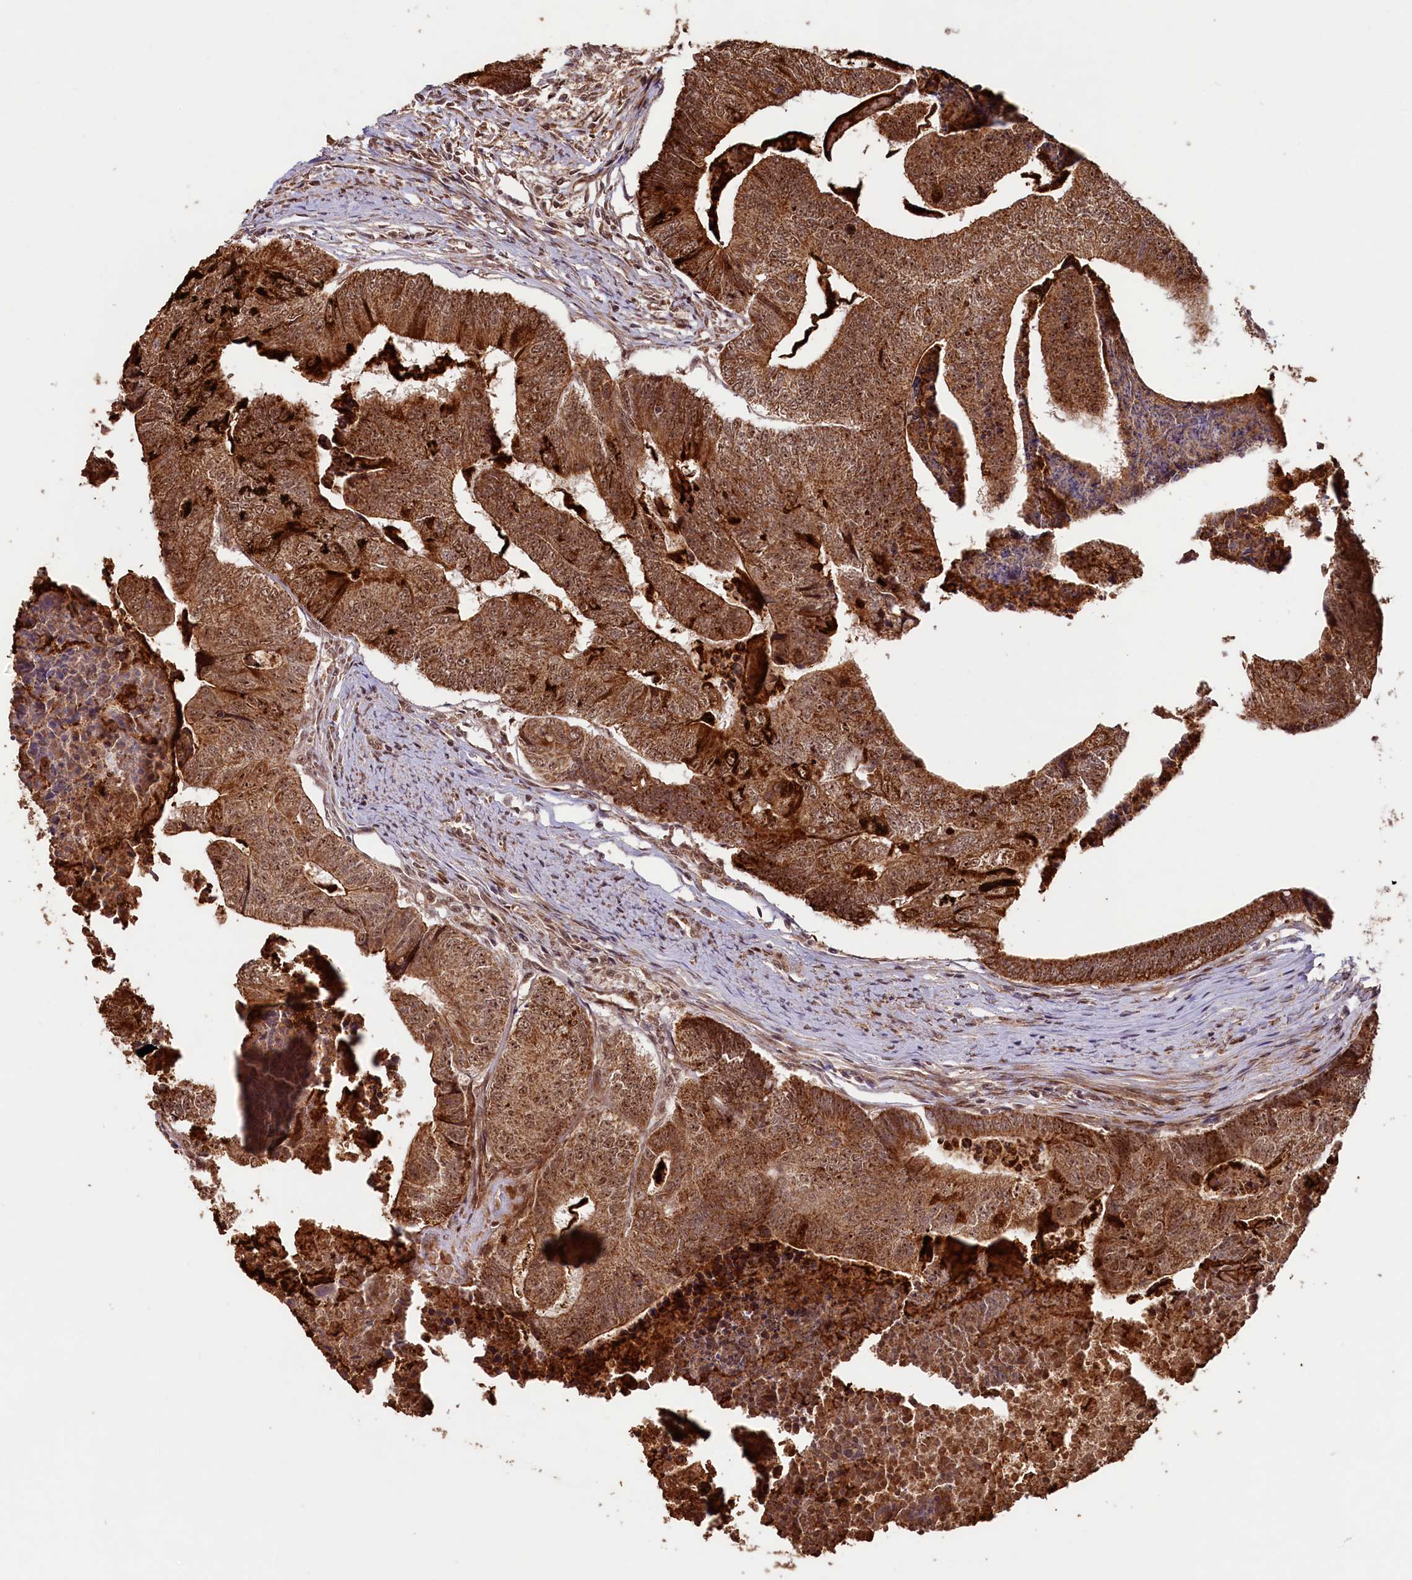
{"staining": {"intensity": "moderate", "quantity": ">75%", "location": "cytoplasmic/membranous,nuclear"}, "tissue": "colorectal cancer", "cell_type": "Tumor cells", "image_type": "cancer", "snomed": [{"axis": "morphology", "description": "Adenocarcinoma, NOS"}, {"axis": "topography", "description": "Colon"}], "caption": "Protein expression by immunohistochemistry (IHC) displays moderate cytoplasmic/membranous and nuclear staining in about >75% of tumor cells in colorectal cancer. Ihc stains the protein in brown and the nuclei are stained blue.", "gene": "SHPRH", "patient": {"sex": "female", "age": 67}}